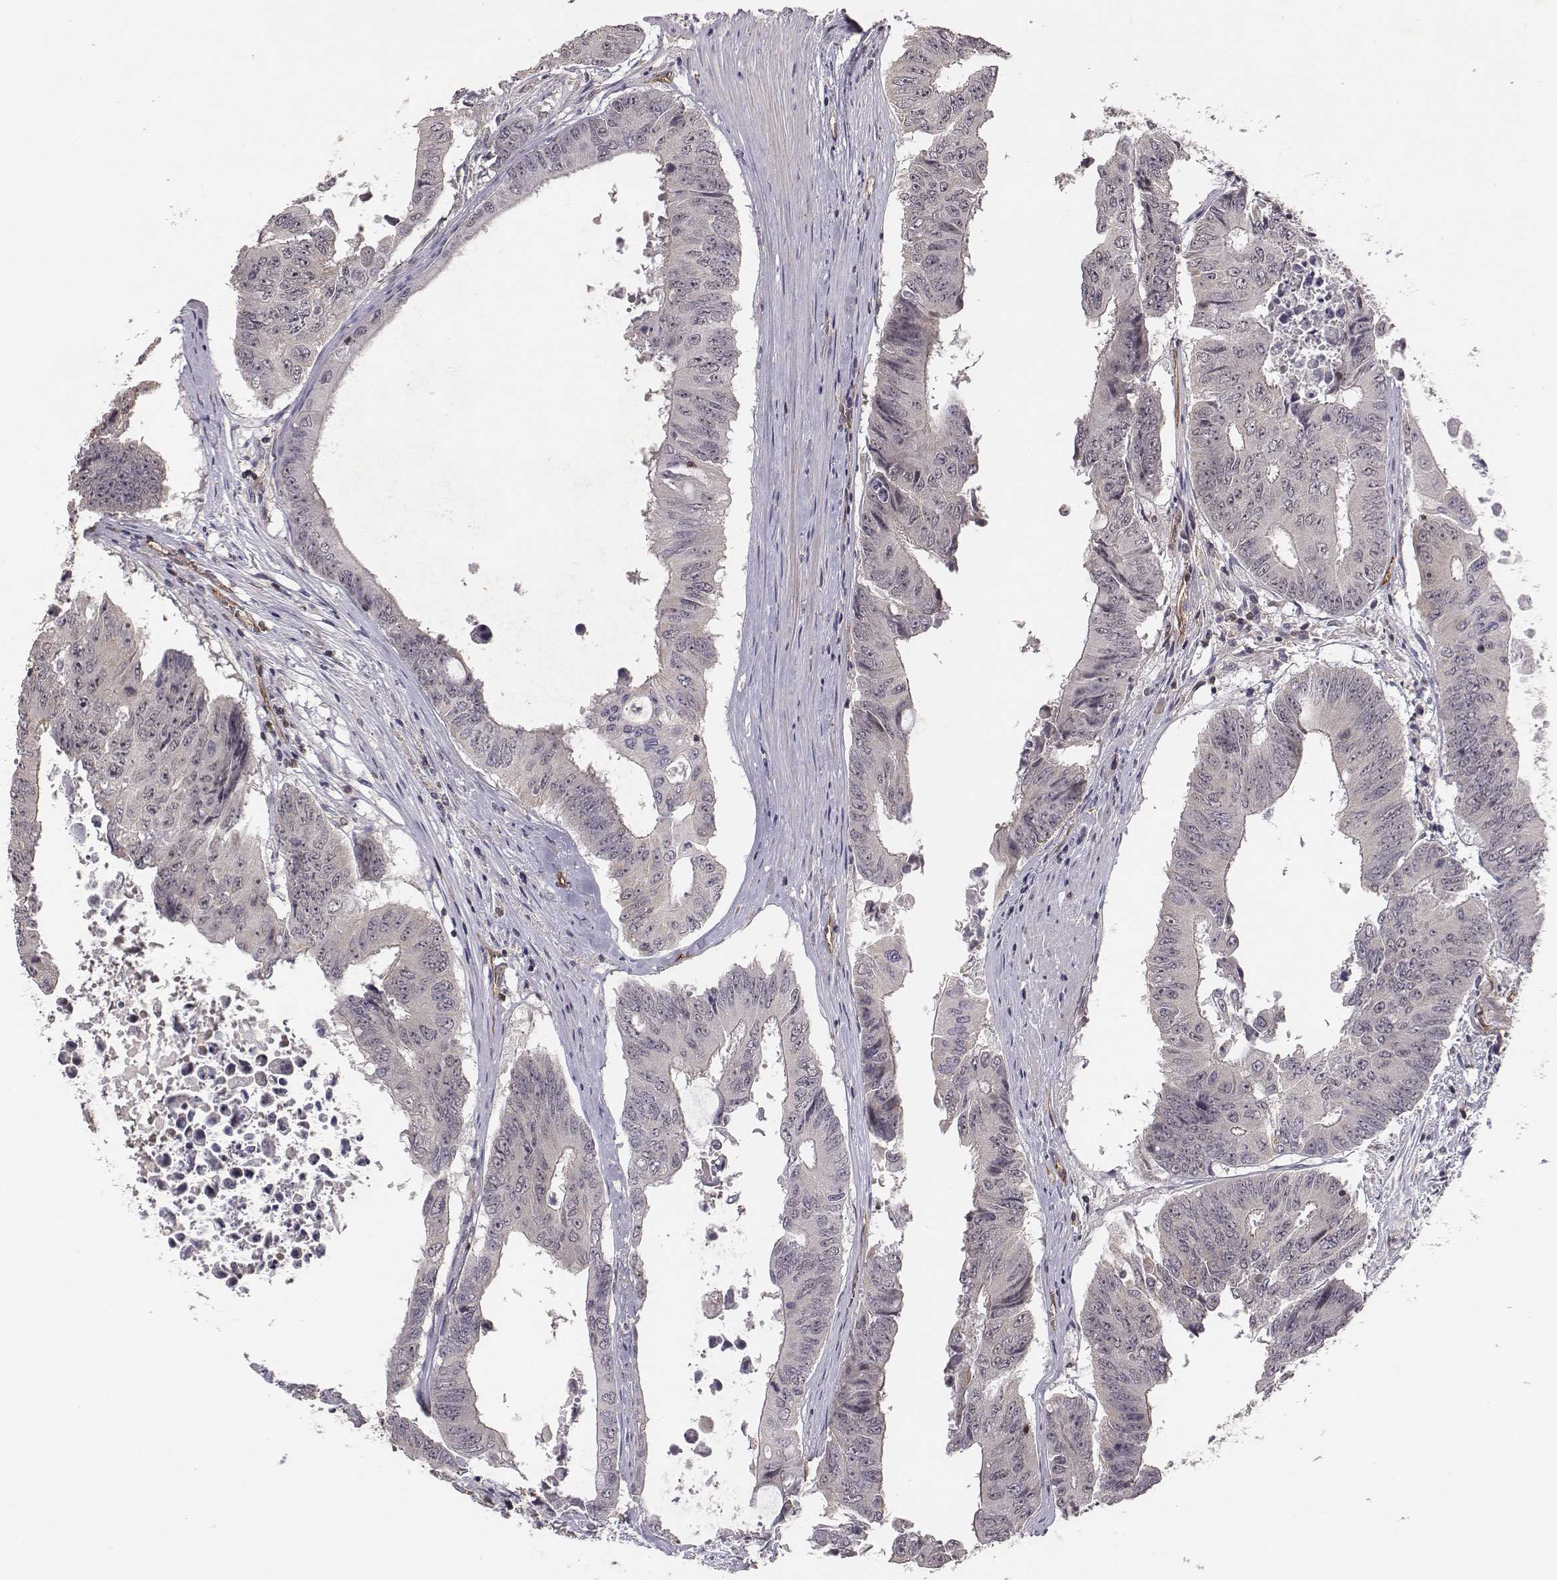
{"staining": {"intensity": "negative", "quantity": "none", "location": "none"}, "tissue": "colorectal cancer", "cell_type": "Tumor cells", "image_type": "cancer", "snomed": [{"axis": "morphology", "description": "Adenocarcinoma, NOS"}, {"axis": "topography", "description": "Rectum"}], "caption": "Immunohistochemistry of human colorectal adenocarcinoma displays no positivity in tumor cells. (DAB (3,3'-diaminobenzidine) immunohistochemistry, high magnification).", "gene": "PTPRG", "patient": {"sex": "male", "age": 59}}